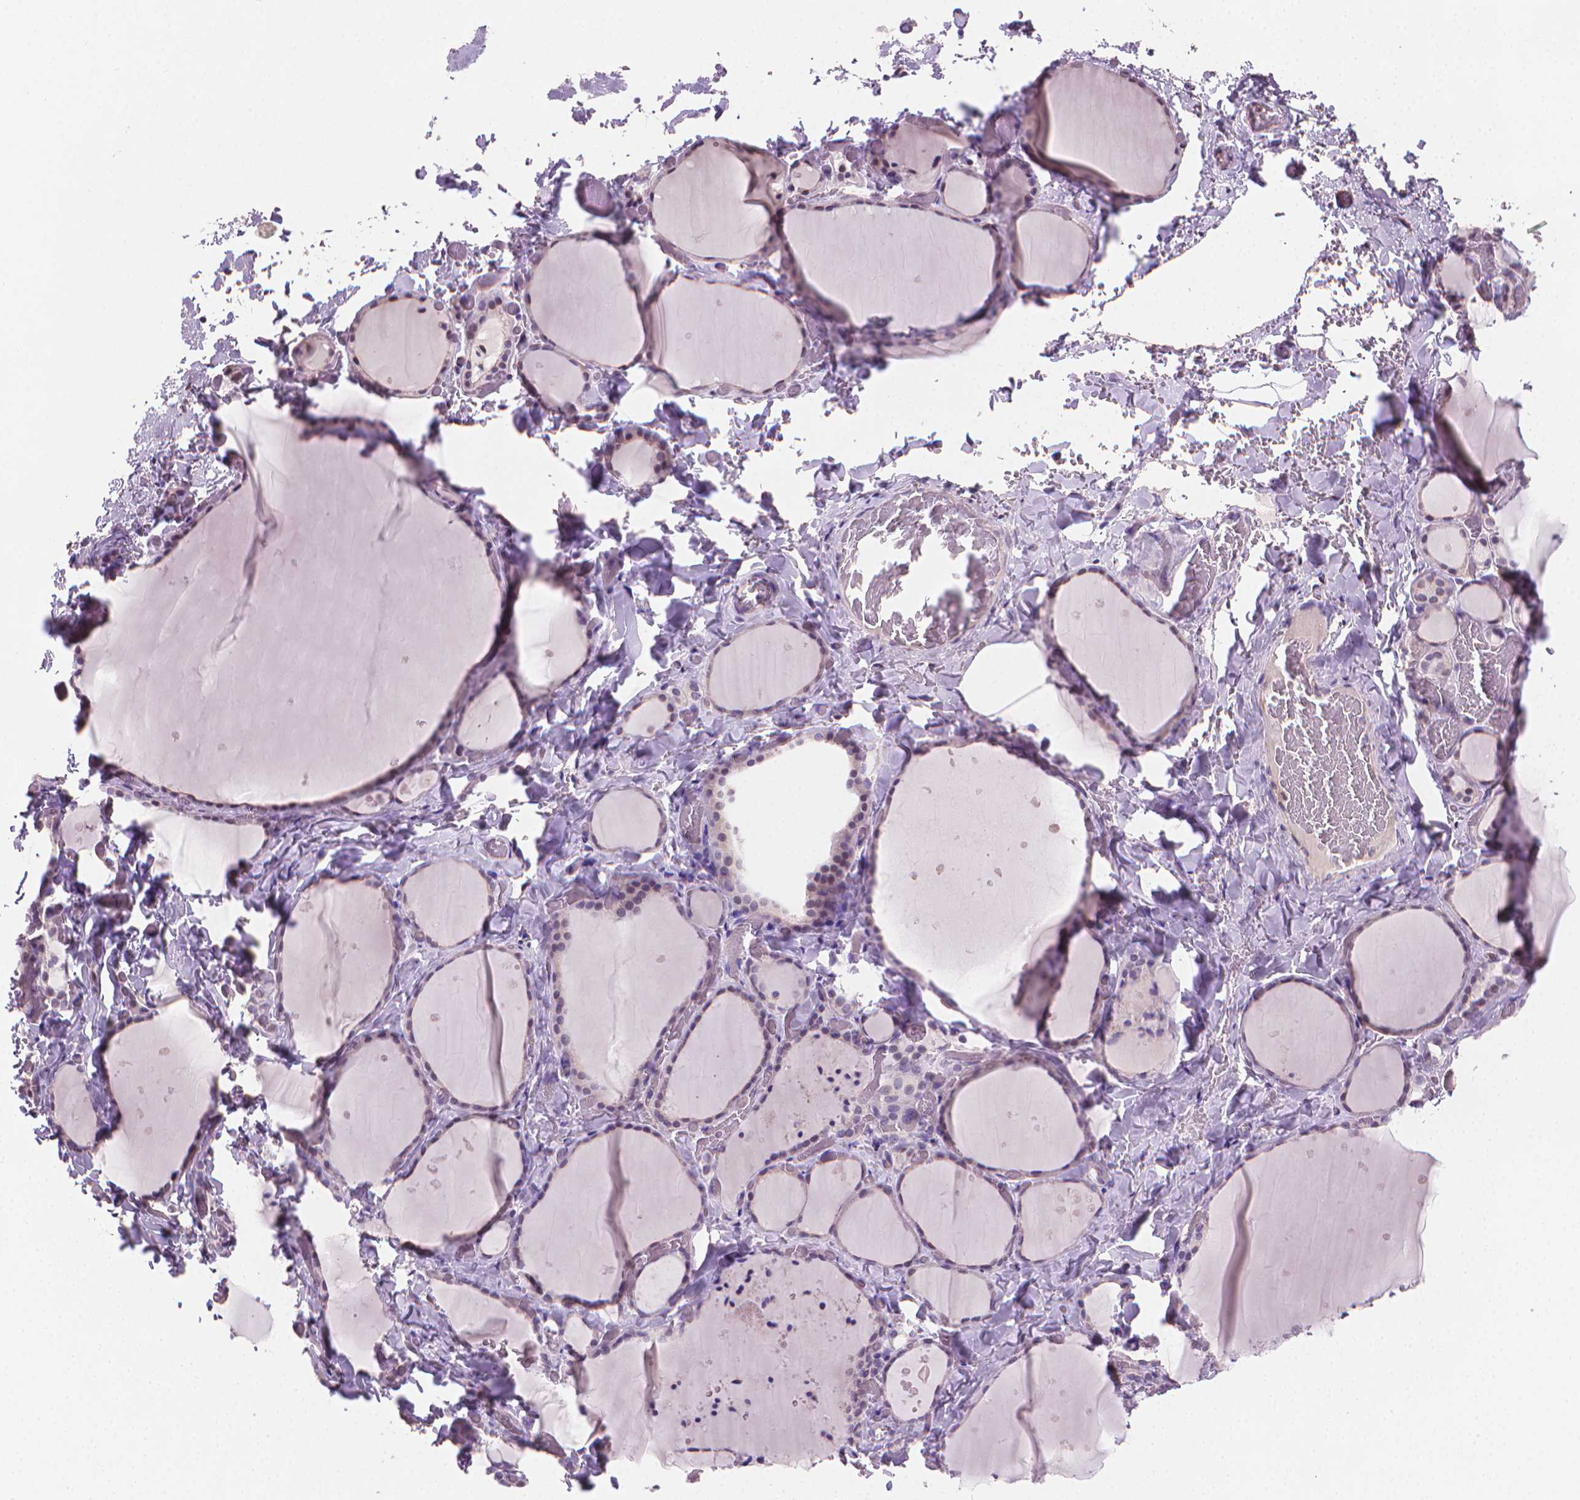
{"staining": {"intensity": "negative", "quantity": "none", "location": "none"}, "tissue": "thyroid gland", "cell_type": "Glandular cells", "image_type": "normal", "snomed": [{"axis": "morphology", "description": "Normal tissue, NOS"}, {"axis": "topography", "description": "Thyroid gland"}], "caption": "There is no significant staining in glandular cells of thyroid gland. The staining is performed using DAB brown chromogen with nuclei counter-stained in using hematoxylin.", "gene": "CLXN", "patient": {"sex": "female", "age": 36}}